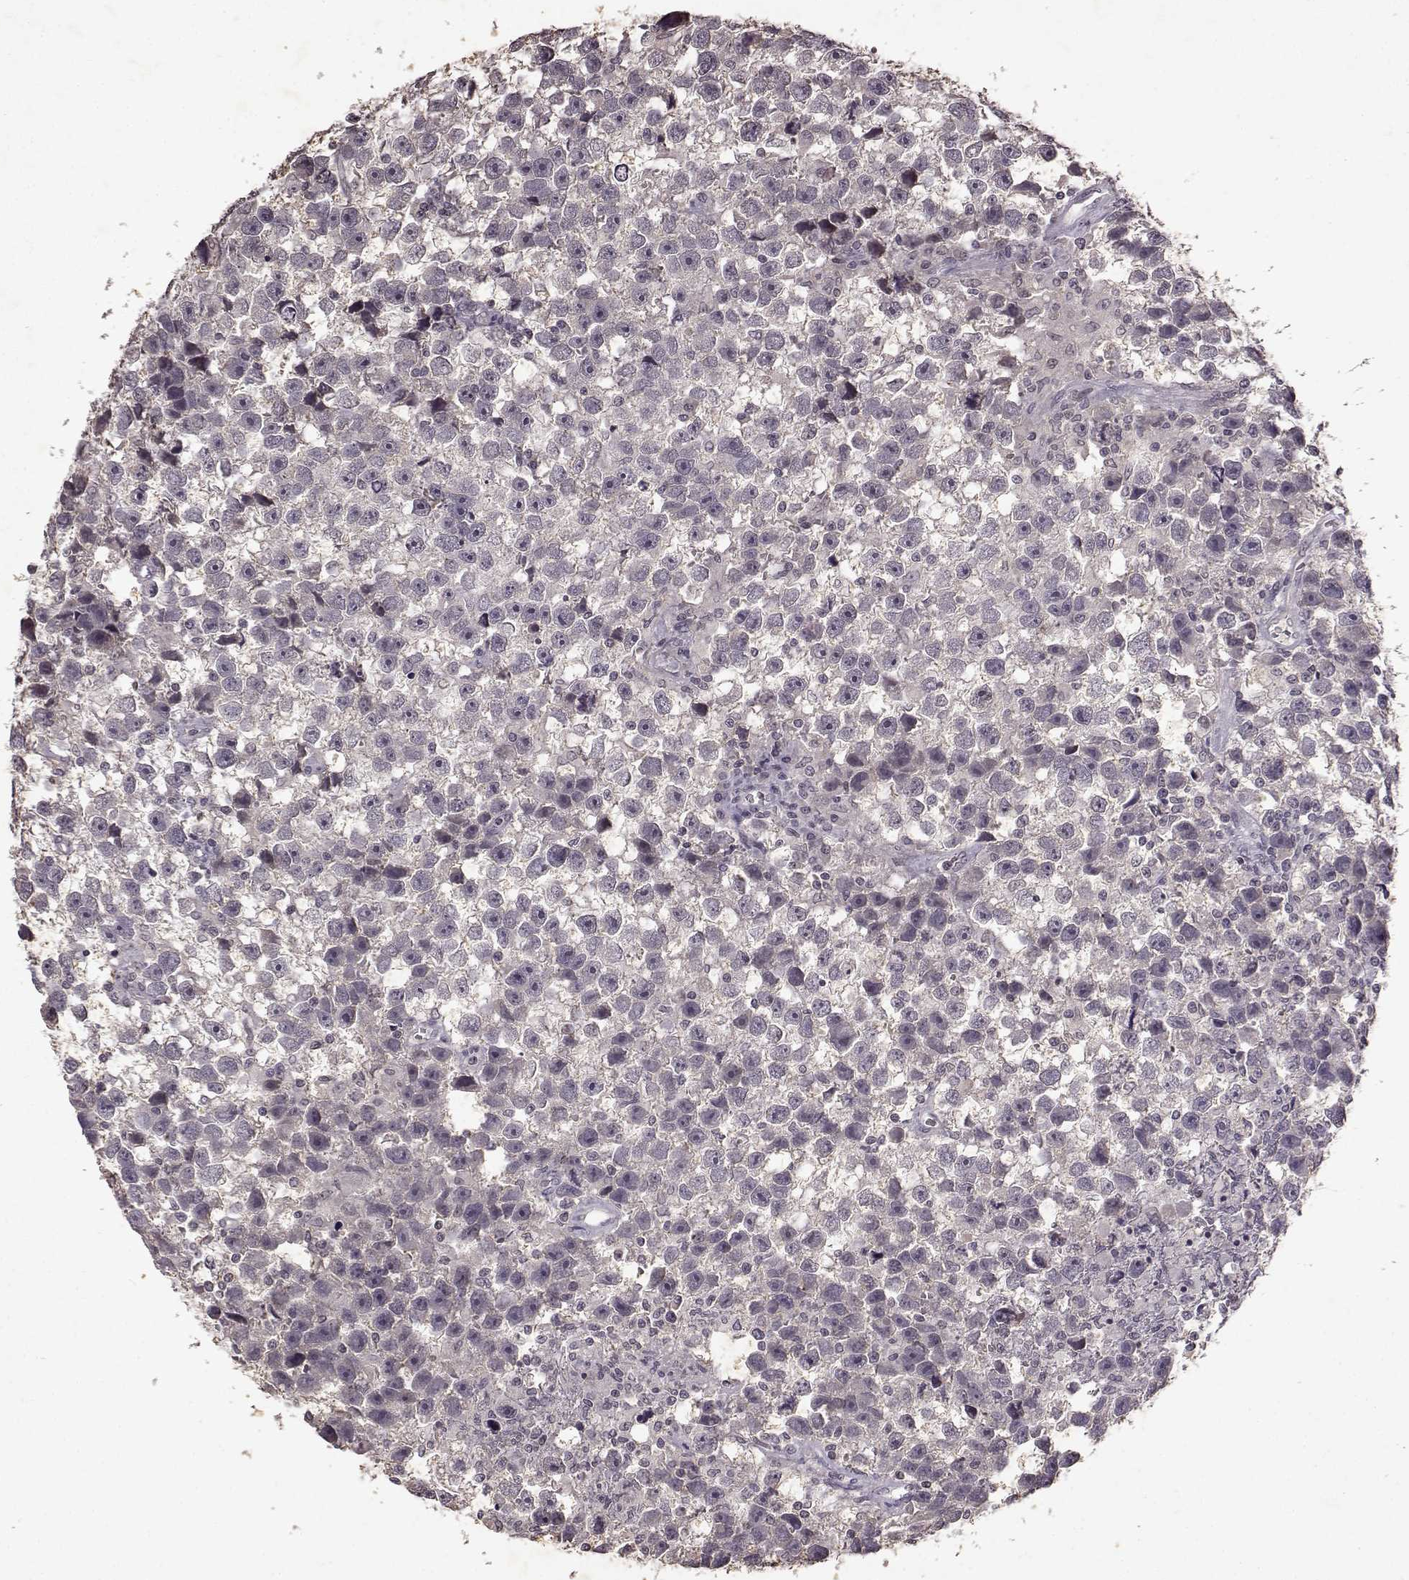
{"staining": {"intensity": "negative", "quantity": "none", "location": "none"}, "tissue": "testis cancer", "cell_type": "Tumor cells", "image_type": "cancer", "snomed": [{"axis": "morphology", "description": "Seminoma, NOS"}, {"axis": "topography", "description": "Testis"}], "caption": "Micrograph shows no significant protein expression in tumor cells of testis cancer. Brightfield microscopy of IHC stained with DAB (3,3'-diaminobenzidine) (brown) and hematoxylin (blue), captured at high magnification.", "gene": "LHB", "patient": {"sex": "male", "age": 43}}